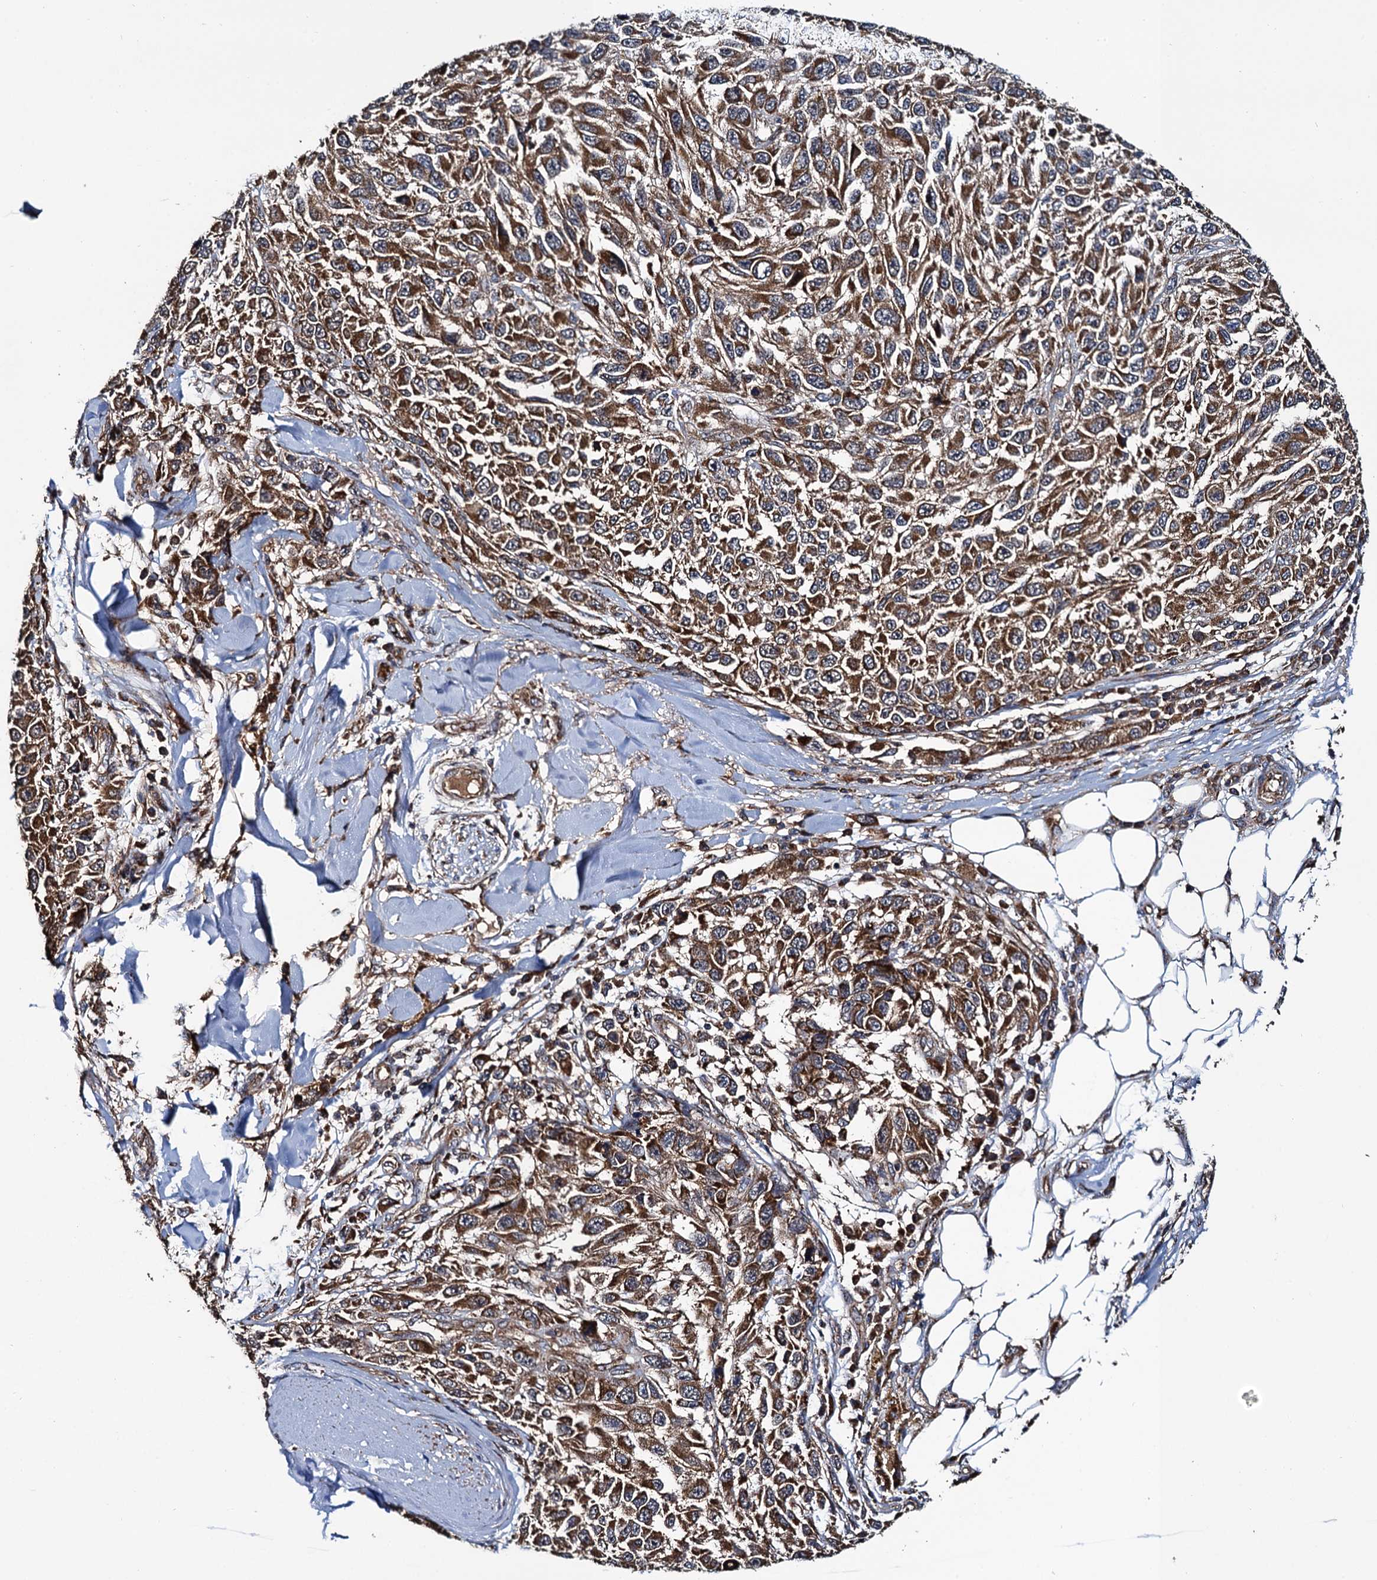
{"staining": {"intensity": "strong", "quantity": ">75%", "location": "cytoplasmic/membranous"}, "tissue": "melanoma", "cell_type": "Tumor cells", "image_type": "cancer", "snomed": [{"axis": "morphology", "description": "Normal tissue, NOS"}, {"axis": "morphology", "description": "Malignant melanoma, NOS"}, {"axis": "topography", "description": "Skin"}], "caption": "Protein staining exhibits strong cytoplasmic/membranous expression in about >75% of tumor cells in malignant melanoma. (IHC, brightfield microscopy, high magnification).", "gene": "NEK1", "patient": {"sex": "female", "age": 96}}